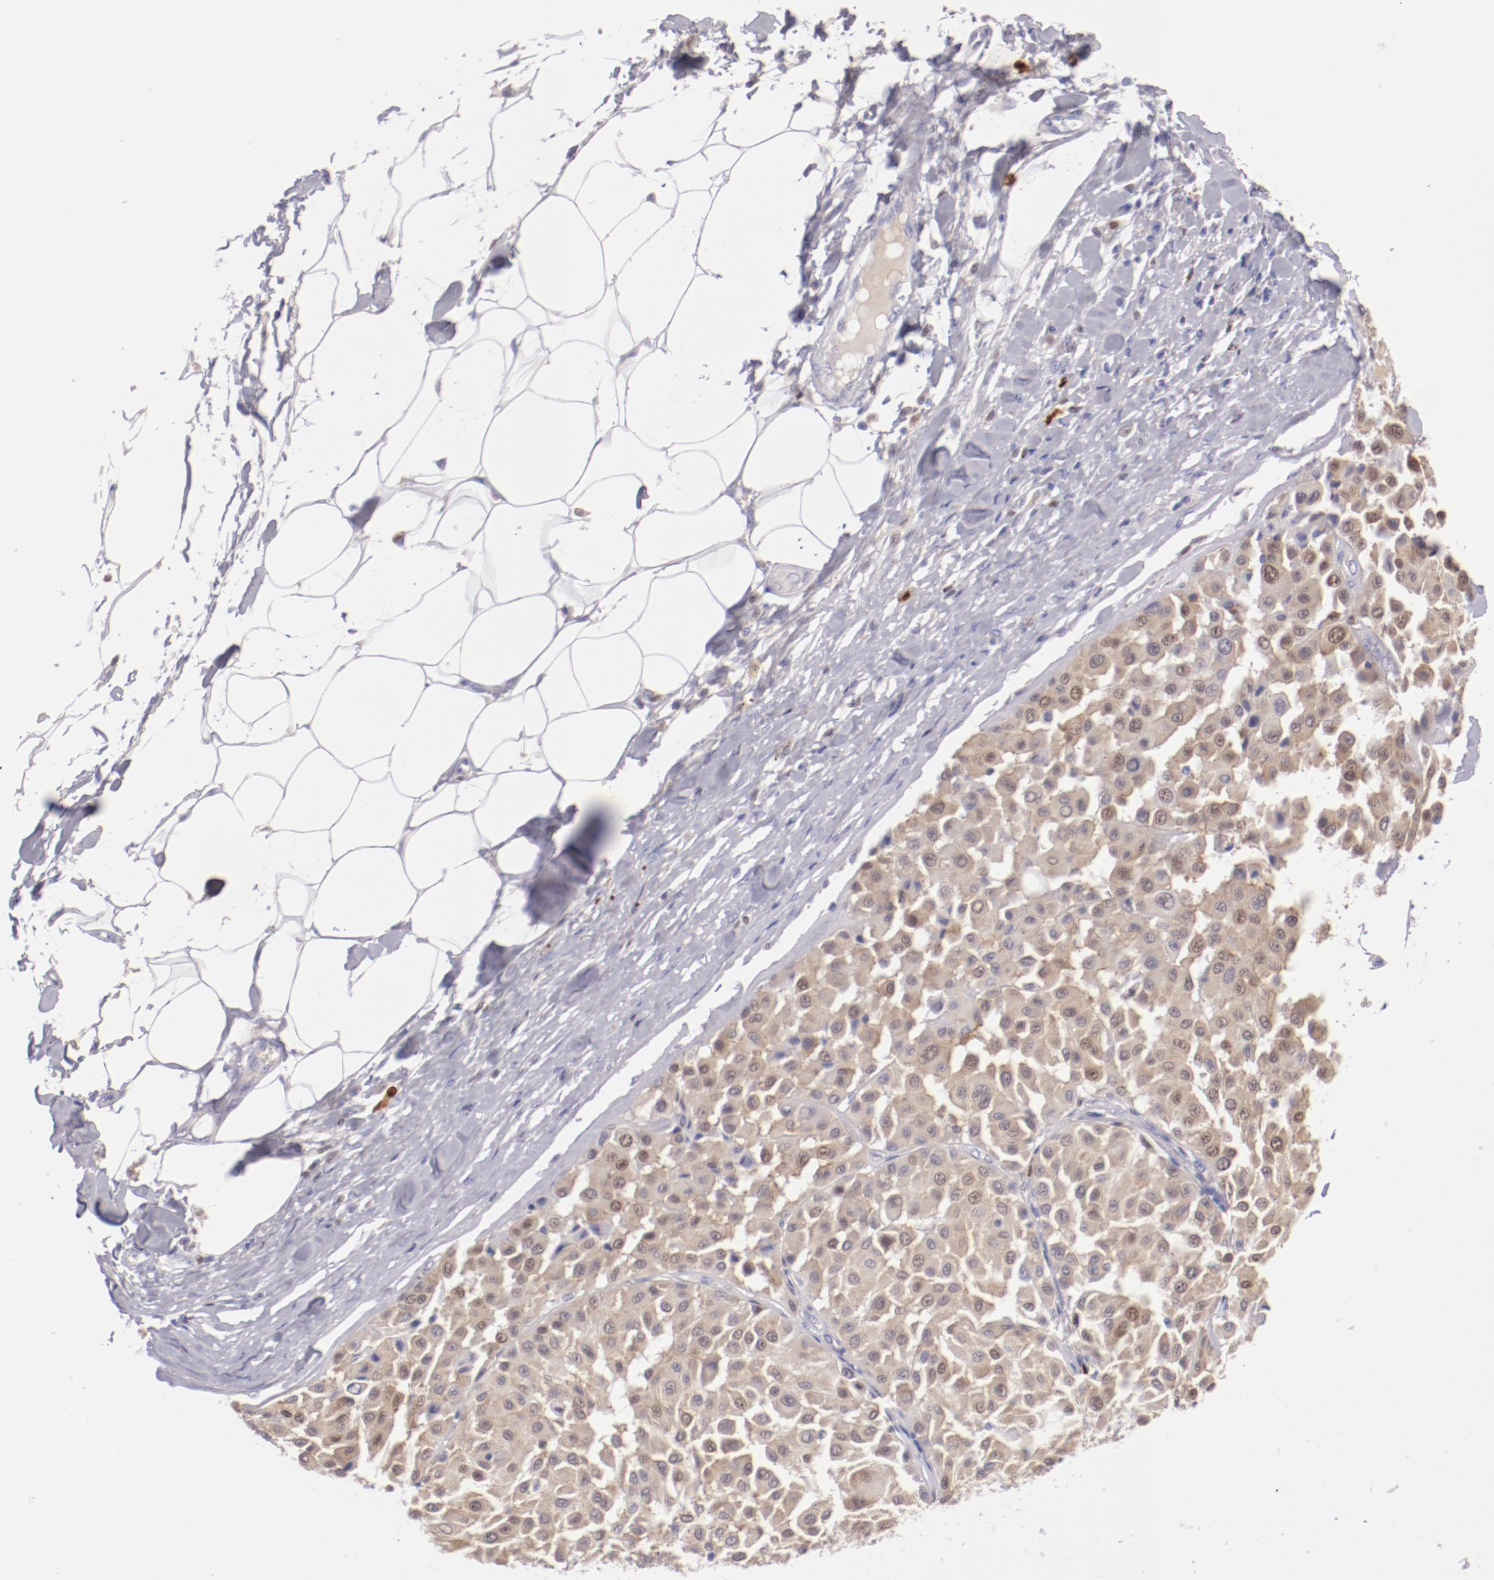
{"staining": {"intensity": "weak", "quantity": "25%-75%", "location": "cytoplasmic/membranous"}, "tissue": "melanoma", "cell_type": "Tumor cells", "image_type": "cancer", "snomed": [{"axis": "morphology", "description": "Malignant melanoma, Metastatic site"}, {"axis": "topography", "description": "Soft tissue"}], "caption": "DAB immunohistochemical staining of human malignant melanoma (metastatic site) demonstrates weak cytoplasmic/membranous protein positivity in about 25%-75% of tumor cells. Immunohistochemistry stains the protein in brown and the nuclei are stained blue.", "gene": "IRF8", "patient": {"sex": "male", "age": 41}}